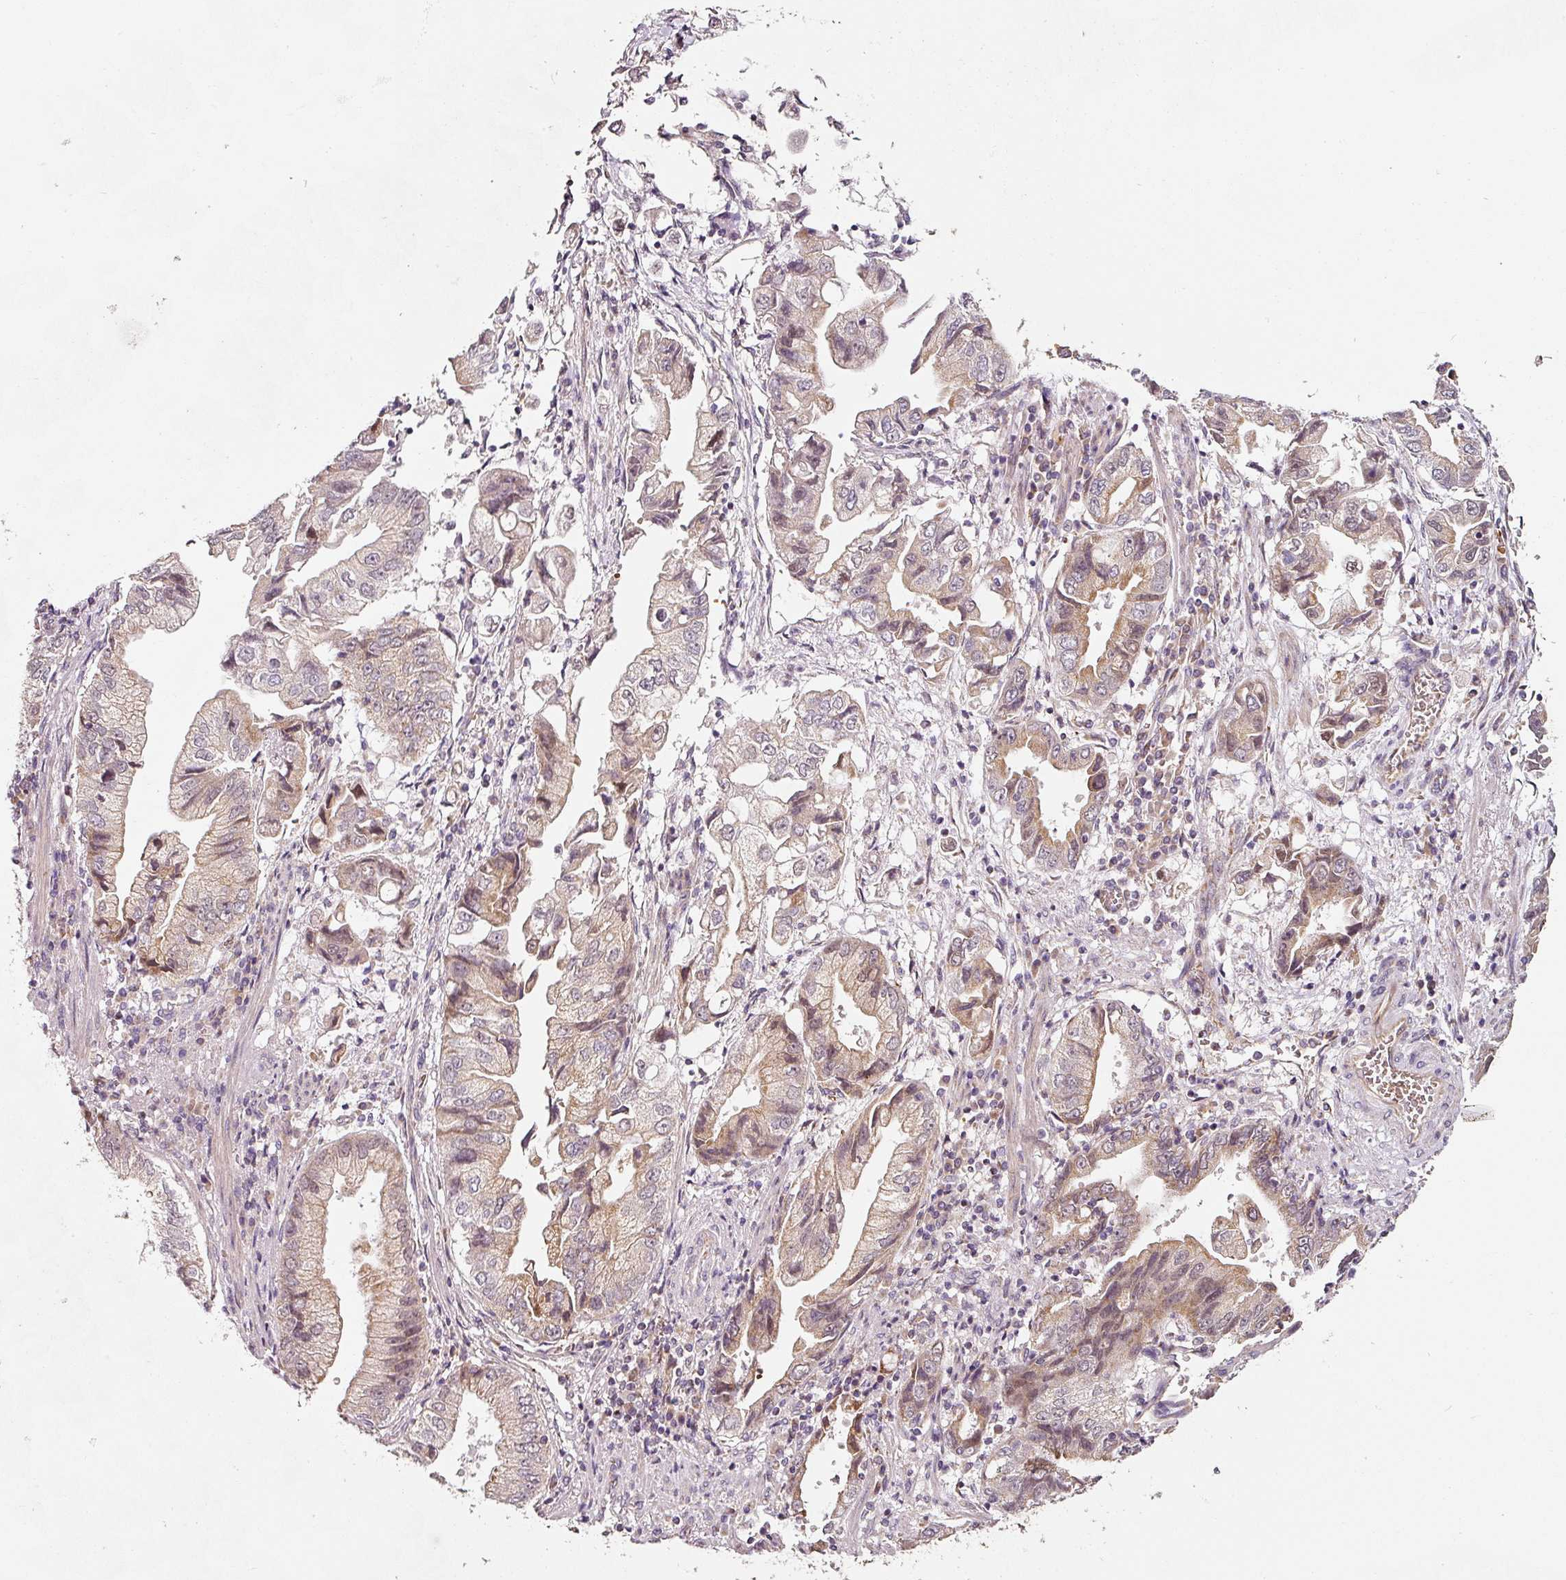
{"staining": {"intensity": "moderate", "quantity": "25%-75%", "location": "cytoplasmic/membranous,nuclear"}, "tissue": "stomach cancer", "cell_type": "Tumor cells", "image_type": "cancer", "snomed": [{"axis": "morphology", "description": "Adenocarcinoma, NOS"}, {"axis": "topography", "description": "Stomach"}], "caption": "A medium amount of moderate cytoplasmic/membranous and nuclear staining is seen in approximately 25%-75% of tumor cells in stomach cancer tissue.", "gene": "ZNF460", "patient": {"sex": "male", "age": 62}}